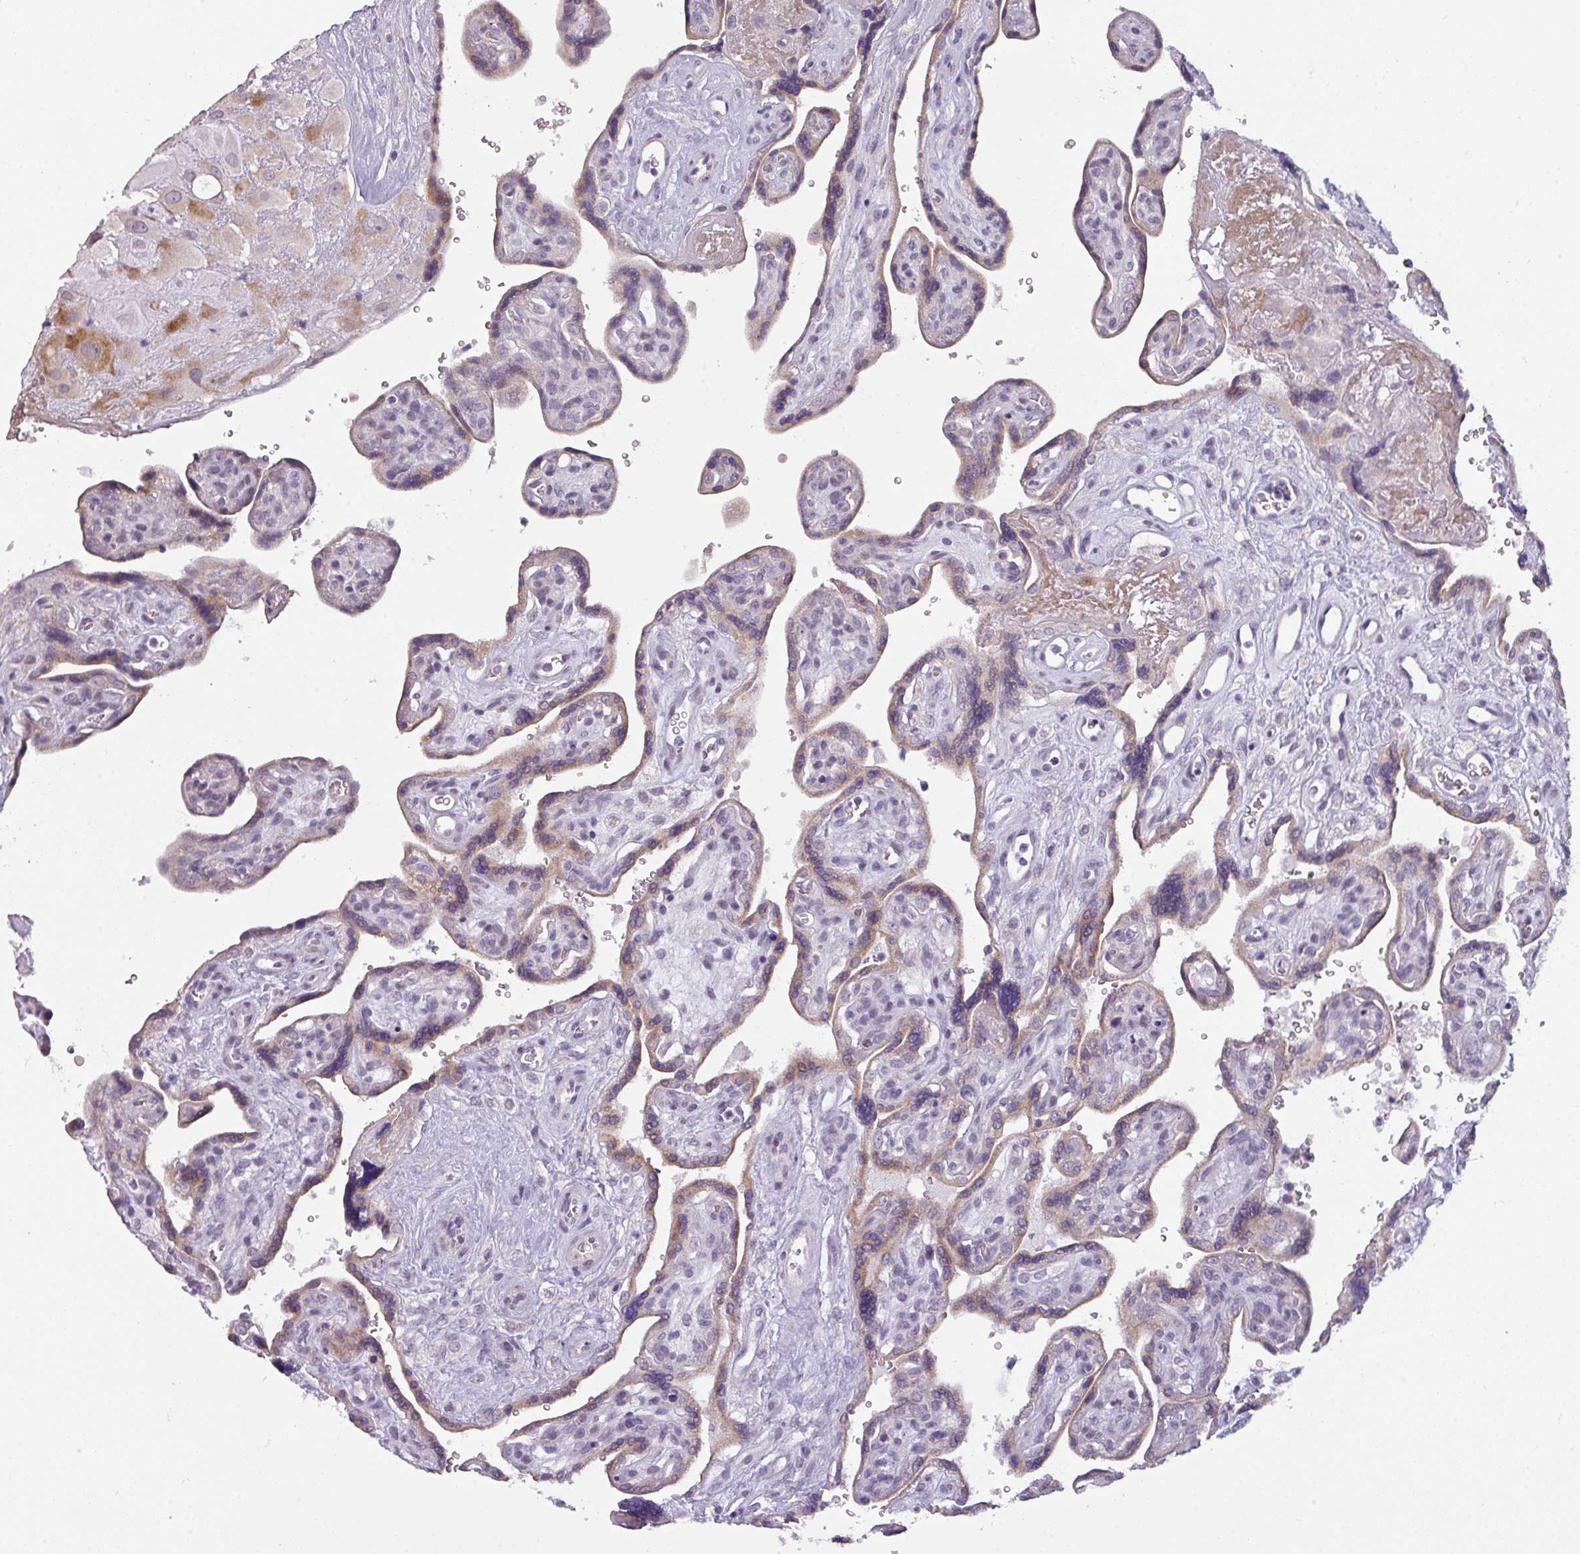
{"staining": {"intensity": "moderate", "quantity": "<25%", "location": "cytoplasmic/membranous"}, "tissue": "placenta", "cell_type": "Decidual cells", "image_type": "normal", "snomed": [{"axis": "morphology", "description": "Normal tissue, NOS"}, {"axis": "topography", "description": "Placenta"}], "caption": "Protein staining demonstrates moderate cytoplasmic/membranous positivity in approximately <25% of decidual cells in benign placenta.", "gene": "C2orf68", "patient": {"sex": "female", "age": 39}}